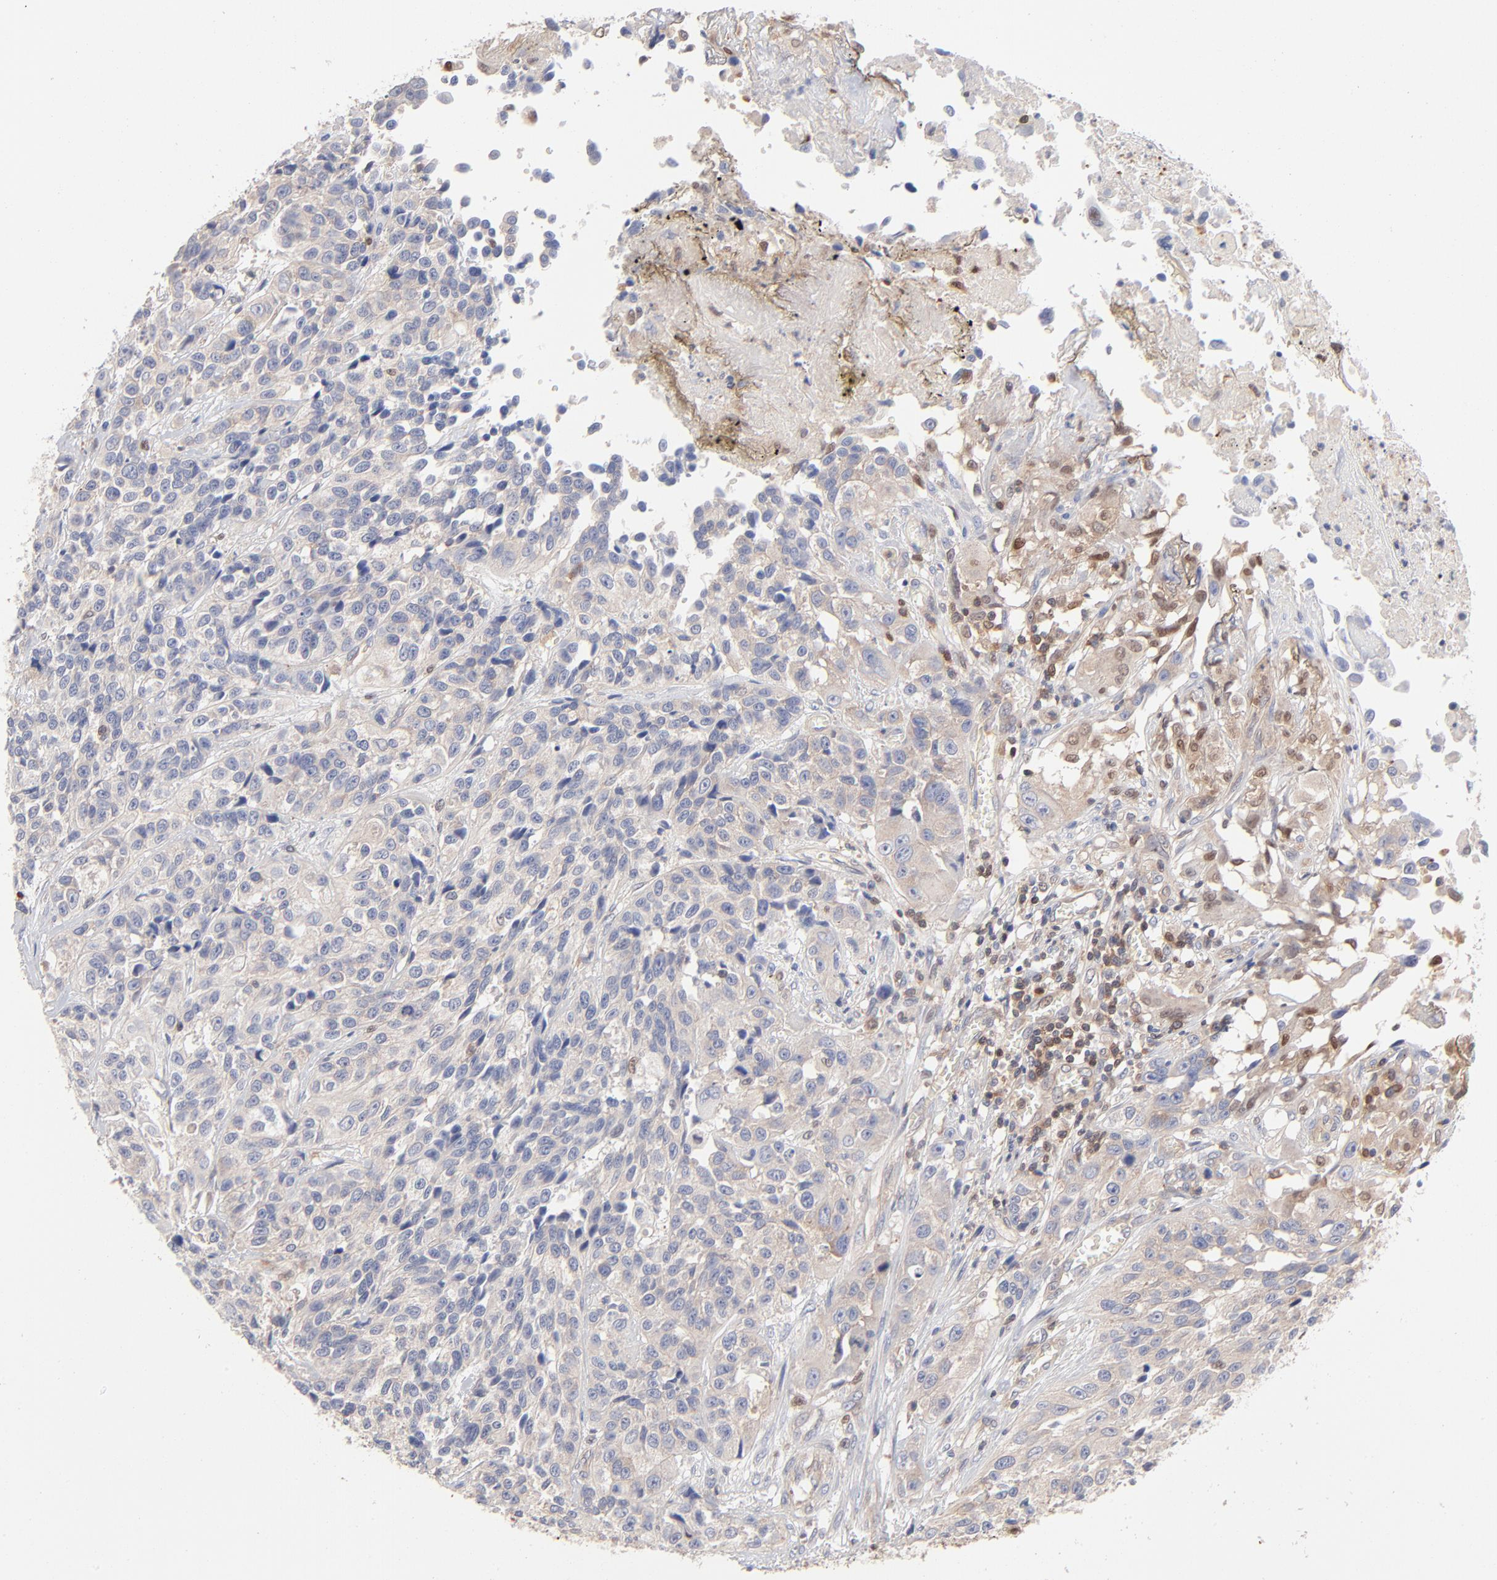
{"staining": {"intensity": "negative", "quantity": "none", "location": "none"}, "tissue": "urothelial cancer", "cell_type": "Tumor cells", "image_type": "cancer", "snomed": [{"axis": "morphology", "description": "Urothelial carcinoma, High grade"}, {"axis": "topography", "description": "Urinary bladder"}], "caption": "Tumor cells show no significant positivity in urothelial cancer.", "gene": "ARHGEF6", "patient": {"sex": "female", "age": 81}}